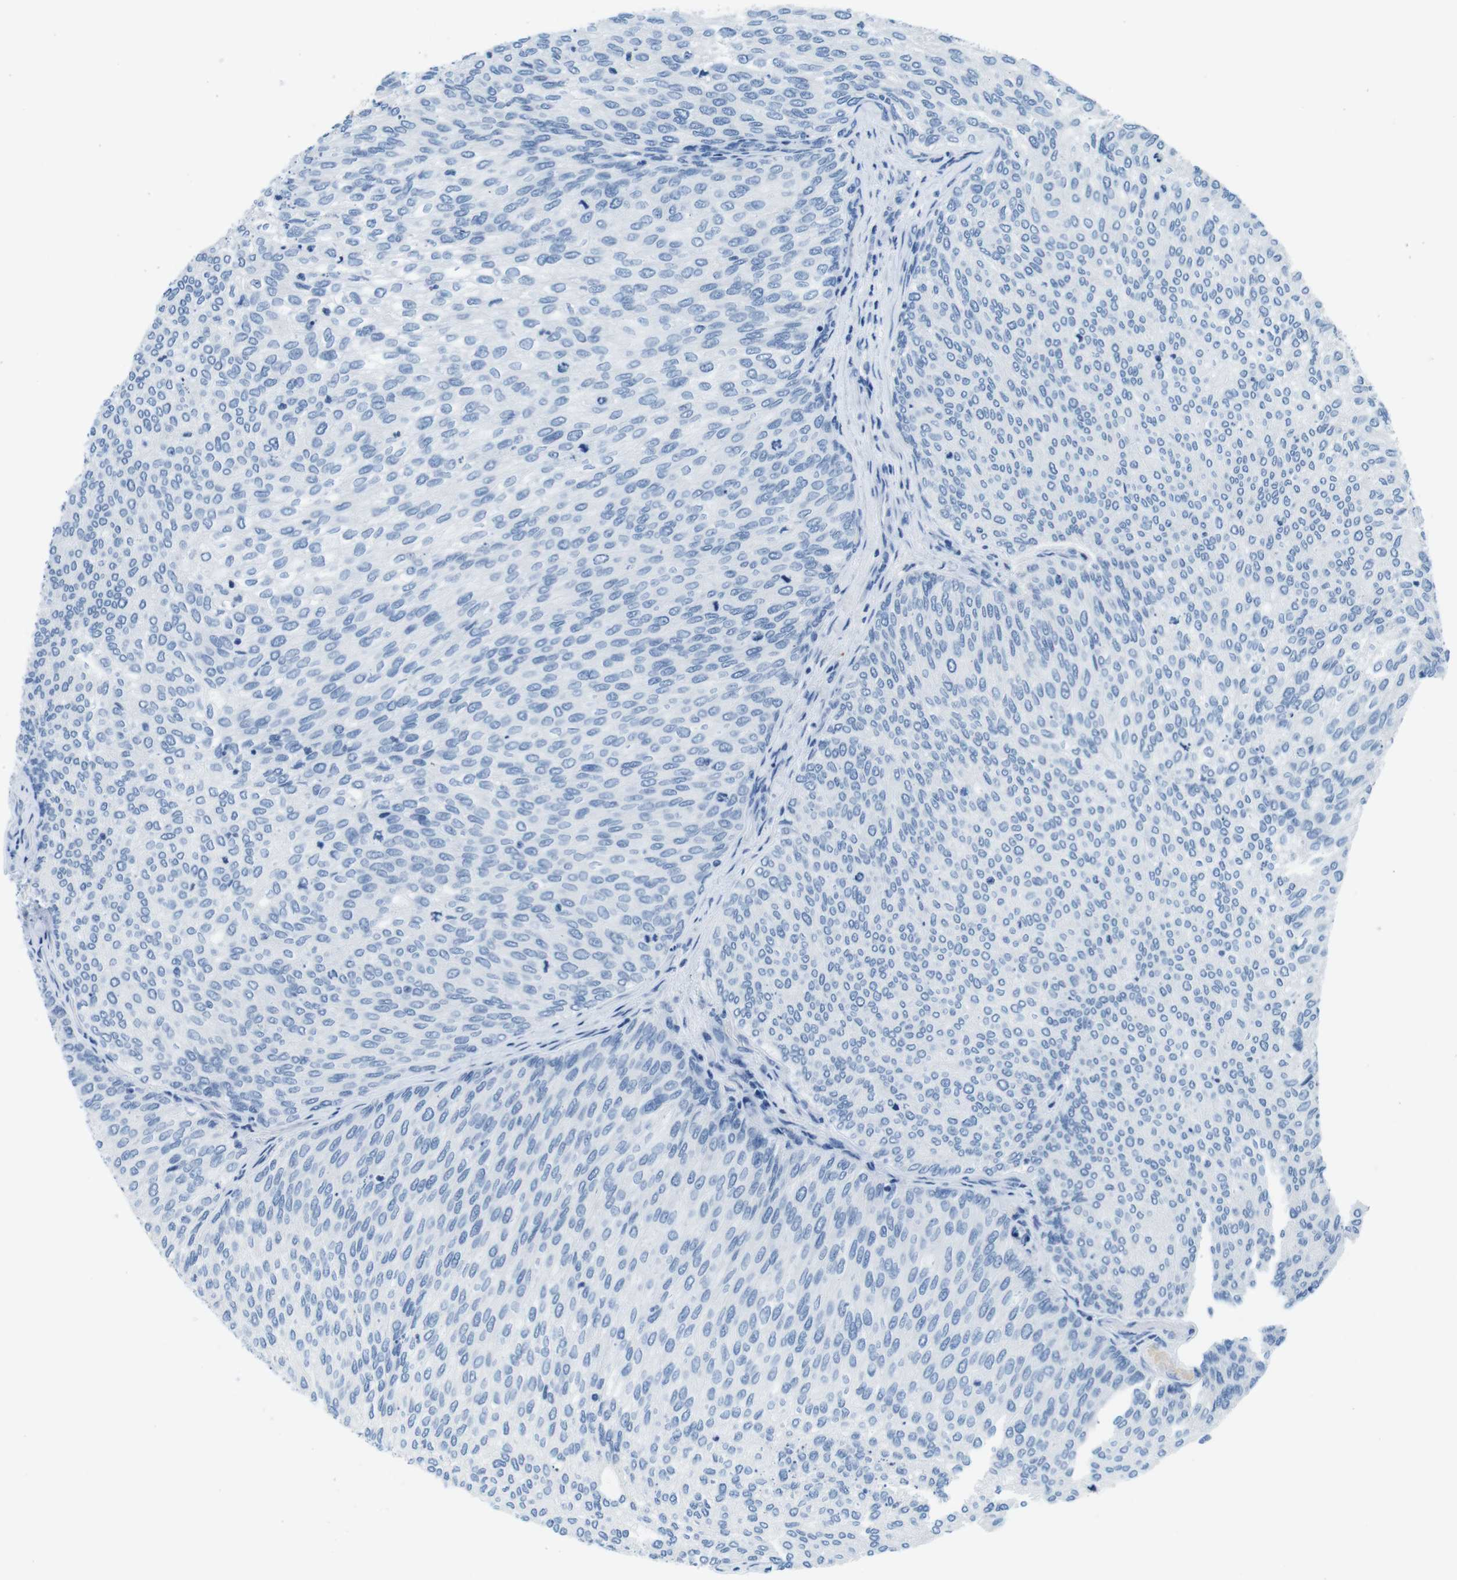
{"staining": {"intensity": "negative", "quantity": "none", "location": "none"}, "tissue": "urothelial cancer", "cell_type": "Tumor cells", "image_type": "cancer", "snomed": [{"axis": "morphology", "description": "Urothelial carcinoma, Low grade"}, {"axis": "topography", "description": "Urinary bladder"}], "caption": "High power microscopy image of an immunohistochemistry histopathology image of urothelial cancer, revealing no significant positivity in tumor cells.", "gene": "IGHD", "patient": {"sex": "female", "age": 79}}